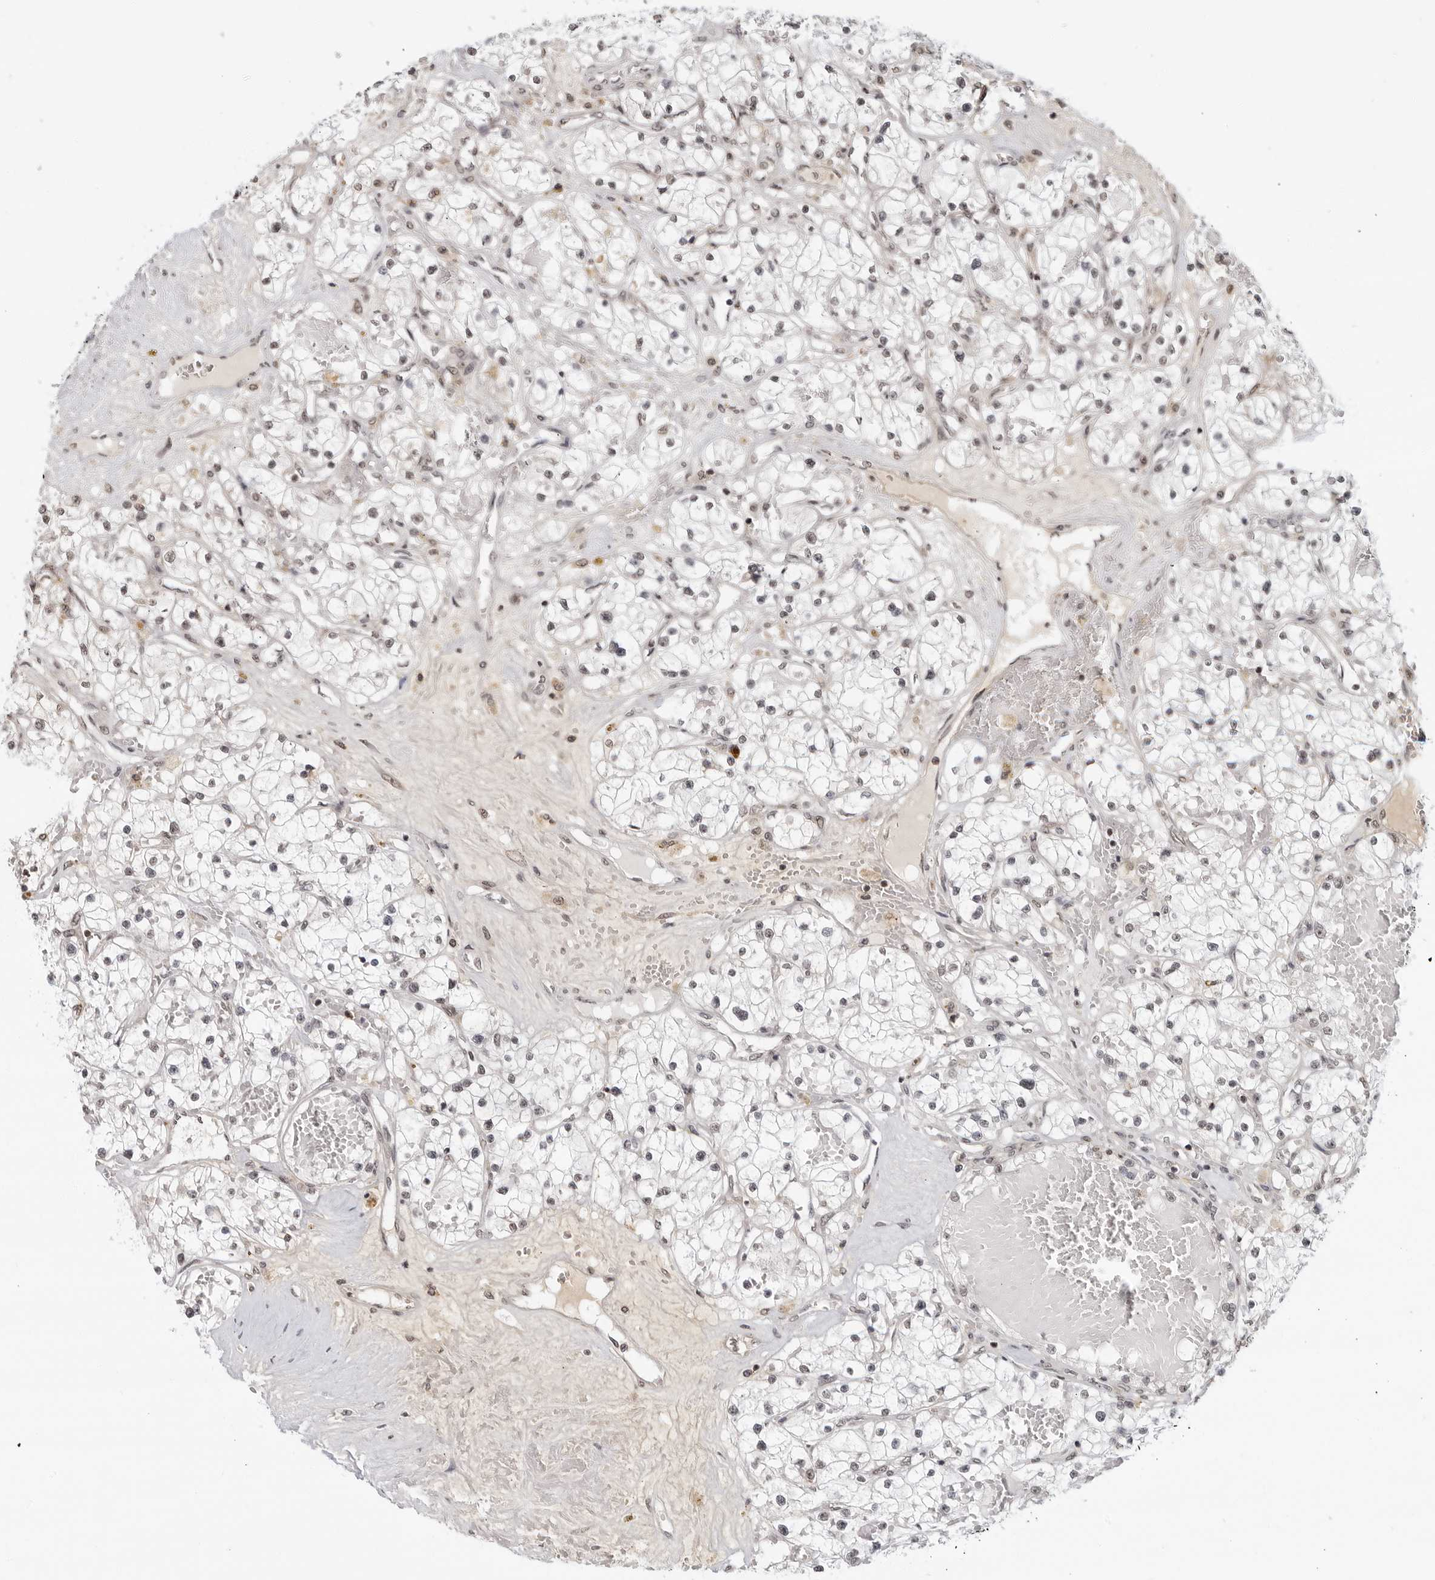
{"staining": {"intensity": "weak", "quantity": "<25%", "location": "nuclear"}, "tissue": "renal cancer", "cell_type": "Tumor cells", "image_type": "cancer", "snomed": [{"axis": "morphology", "description": "Normal tissue, NOS"}, {"axis": "morphology", "description": "Adenocarcinoma, NOS"}, {"axis": "topography", "description": "Kidney"}], "caption": "A micrograph of adenocarcinoma (renal) stained for a protein reveals no brown staining in tumor cells.", "gene": "CC2D1B", "patient": {"sex": "male", "age": 68}}